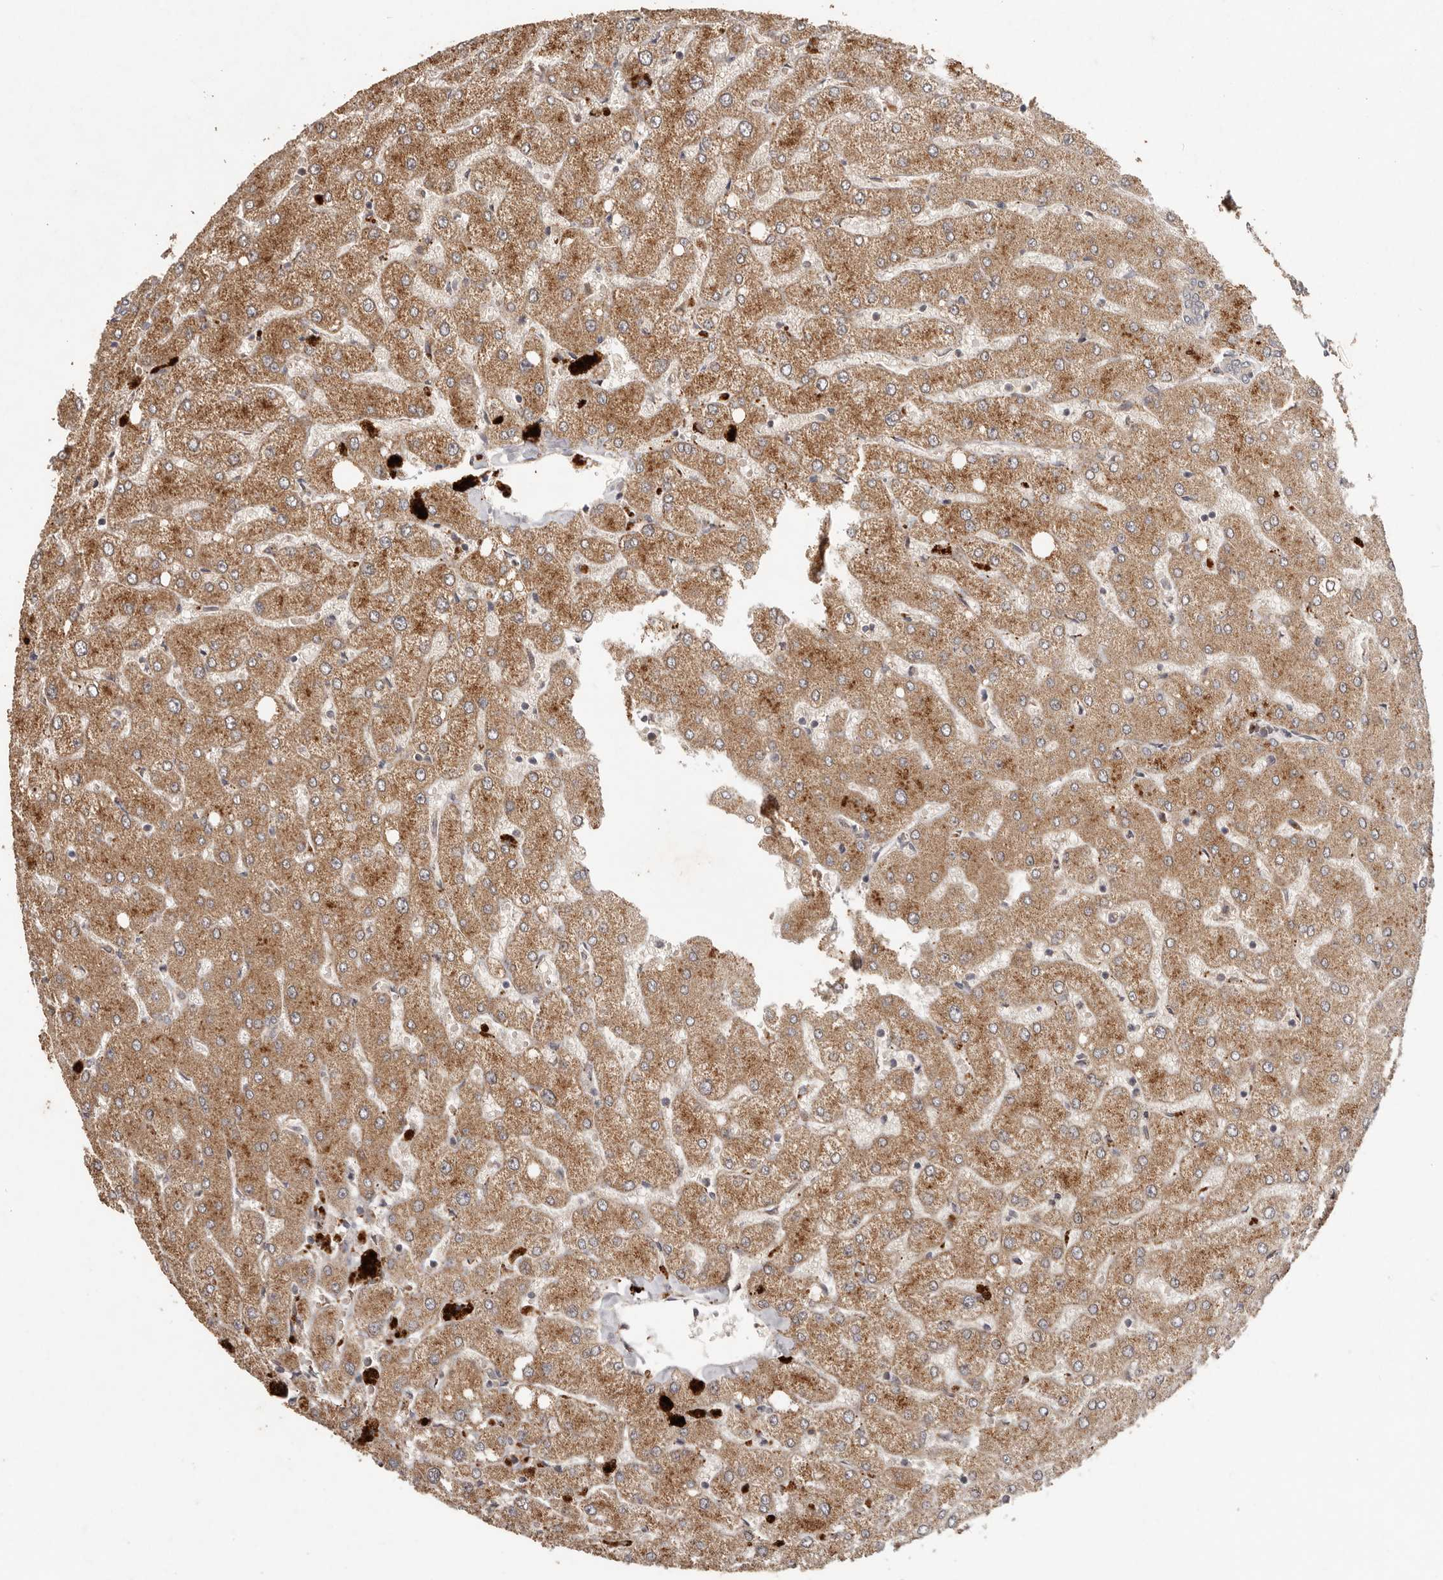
{"staining": {"intensity": "weak", "quantity": "25%-75%", "location": "cytoplasmic/membranous"}, "tissue": "liver", "cell_type": "Cholangiocytes", "image_type": "normal", "snomed": [{"axis": "morphology", "description": "Normal tissue, NOS"}, {"axis": "topography", "description": "Liver"}], "caption": "High-magnification brightfield microscopy of benign liver stained with DAB (3,3'-diaminobenzidine) (brown) and counterstained with hematoxylin (blue). cholangiocytes exhibit weak cytoplasmic/membranous expression is present in approximately25%-75% of cells.", "gene": "PLOD2", "patient": {"sex": "female", "age": 54}}